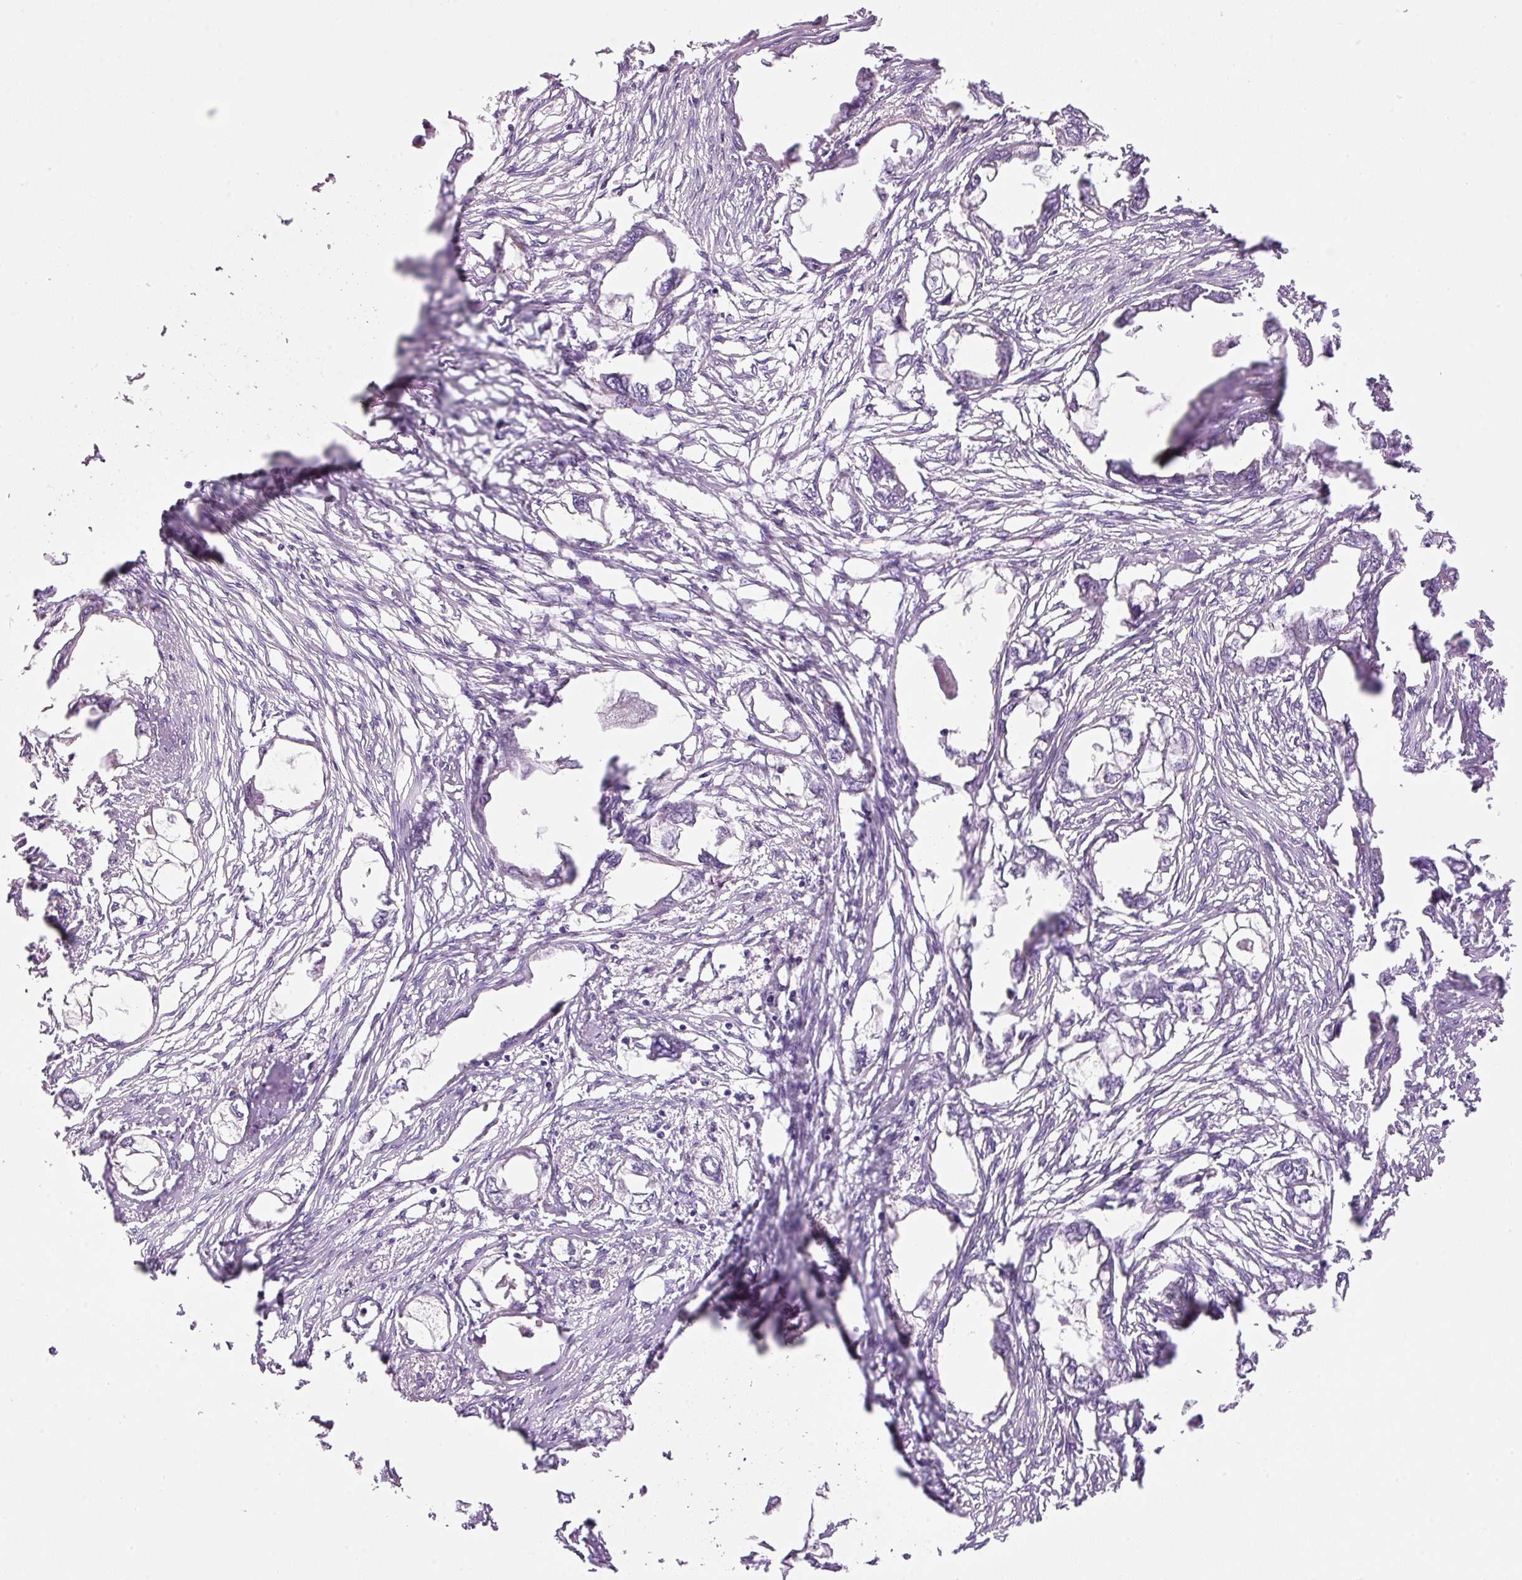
{"staining": {"intensity": "negative", "quantity": "none", "location": "none"}, "tissue": "endometrial cancer", "cell_type": "Tumor cells", "image_type": "cancer", "snomed": [{"axis": "morphology", "description": "Adenocarcinoma, NOS"}, {"axis": "morphology", "description": "Adenocarcinoma, metastatic, NOS"}, {"axis": "topography", "description": "Adipose tissue"}, {"axis": "topography", "description": "Endometrium"}], "caption": "The histopathology image reveals no significant expression in tumor cells of adenocarcinoma (endometrial).", "gene": "SRC", "patient": {"sex": "female", "age": 67}}